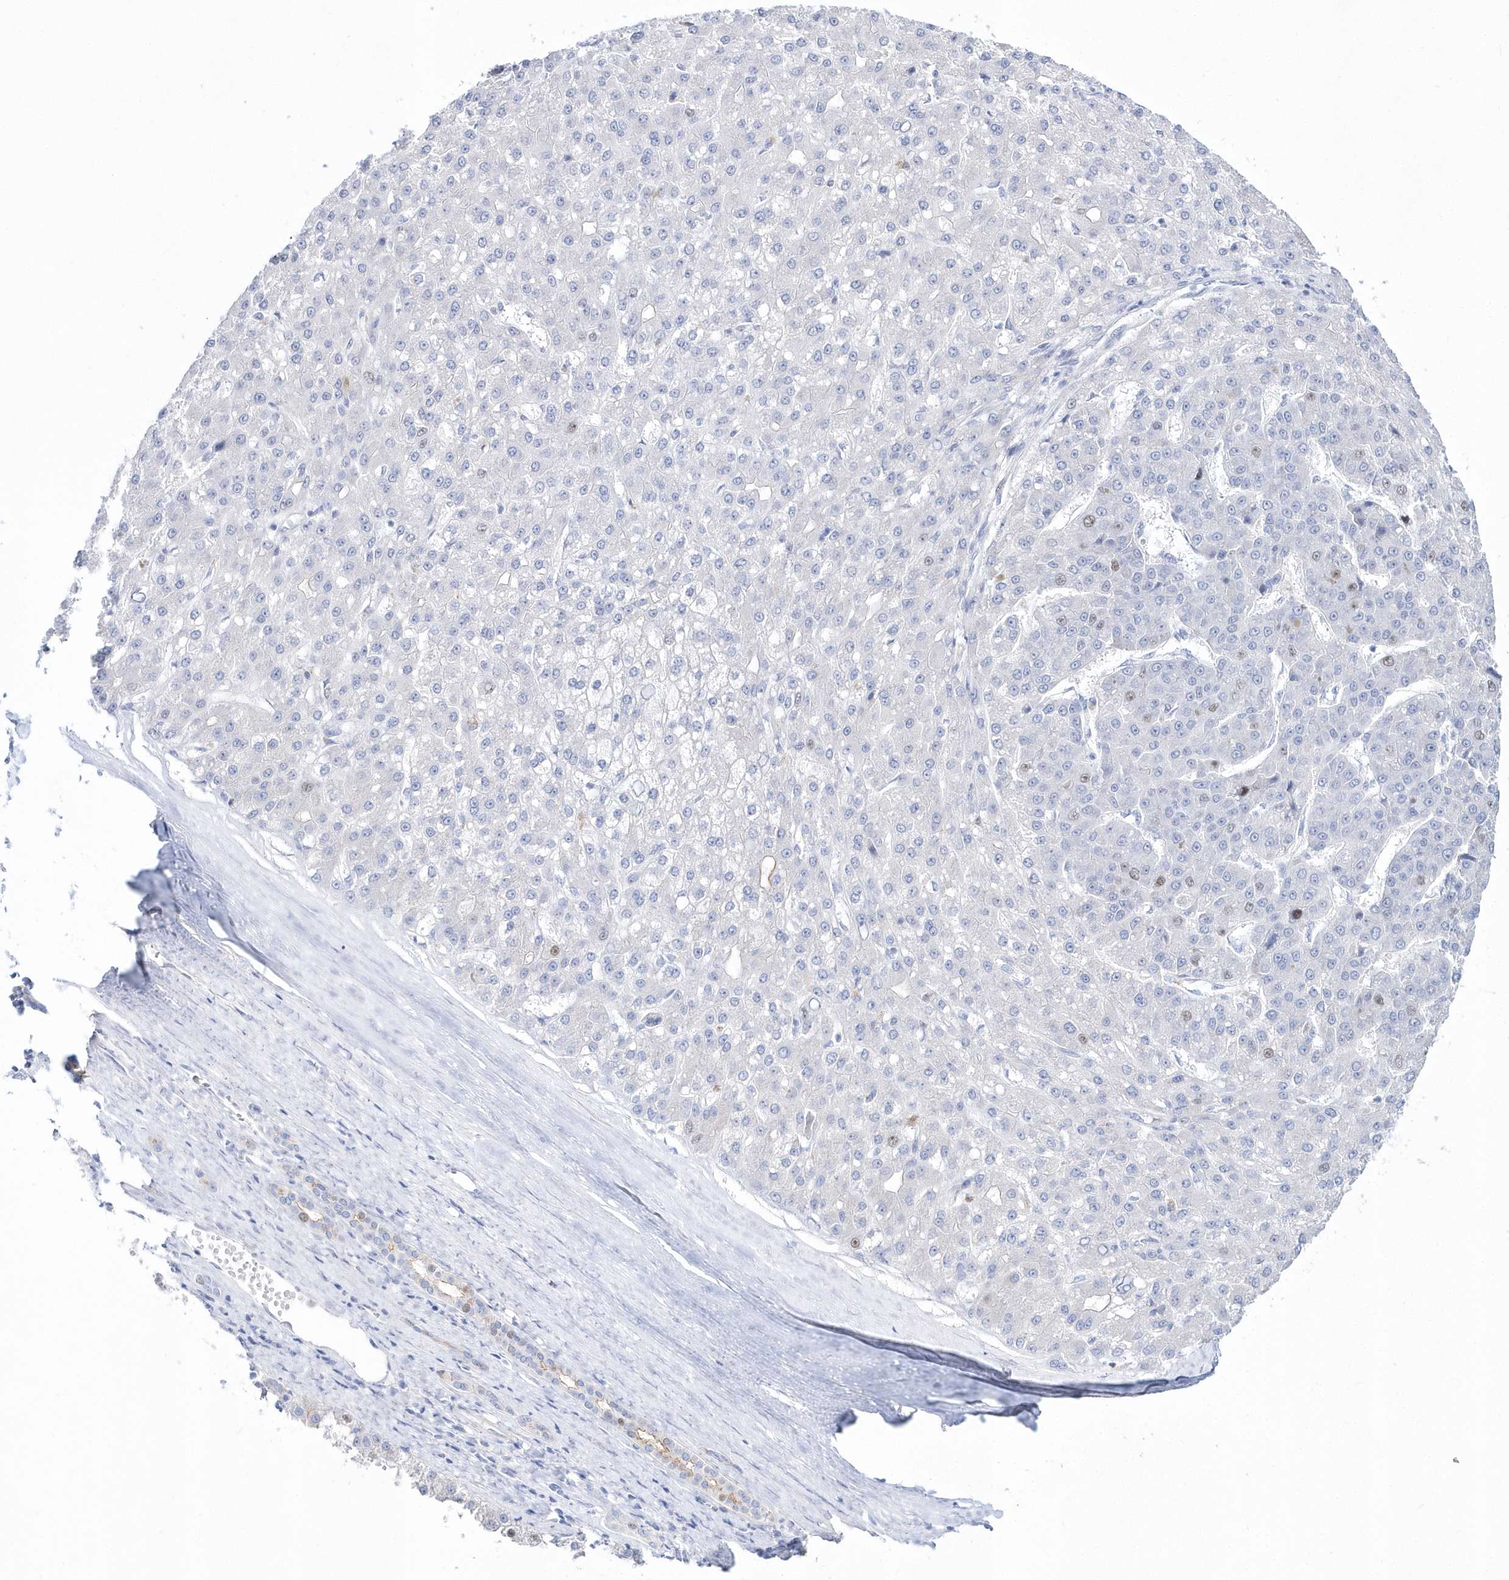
{"staining": {"intensity": "weak", "quantity": "<25%", "location": "nuclear"}, "tissue": "liver cancer", "cell_type": "Tumor cells", "image_type": "cancer", "snomed": [{"axis": "morphology", "description": "Carcinoma, Hepatocellular, NOS"}, {"axis": "topography", "description": "Liver"}], "caption": "Liver hepatocellular carcinoma was stained to show a protein in brown. There is no significant expression in tumor cells.", "gene": "TMCO6", "patient": {"sex": "male", "age": 67}}